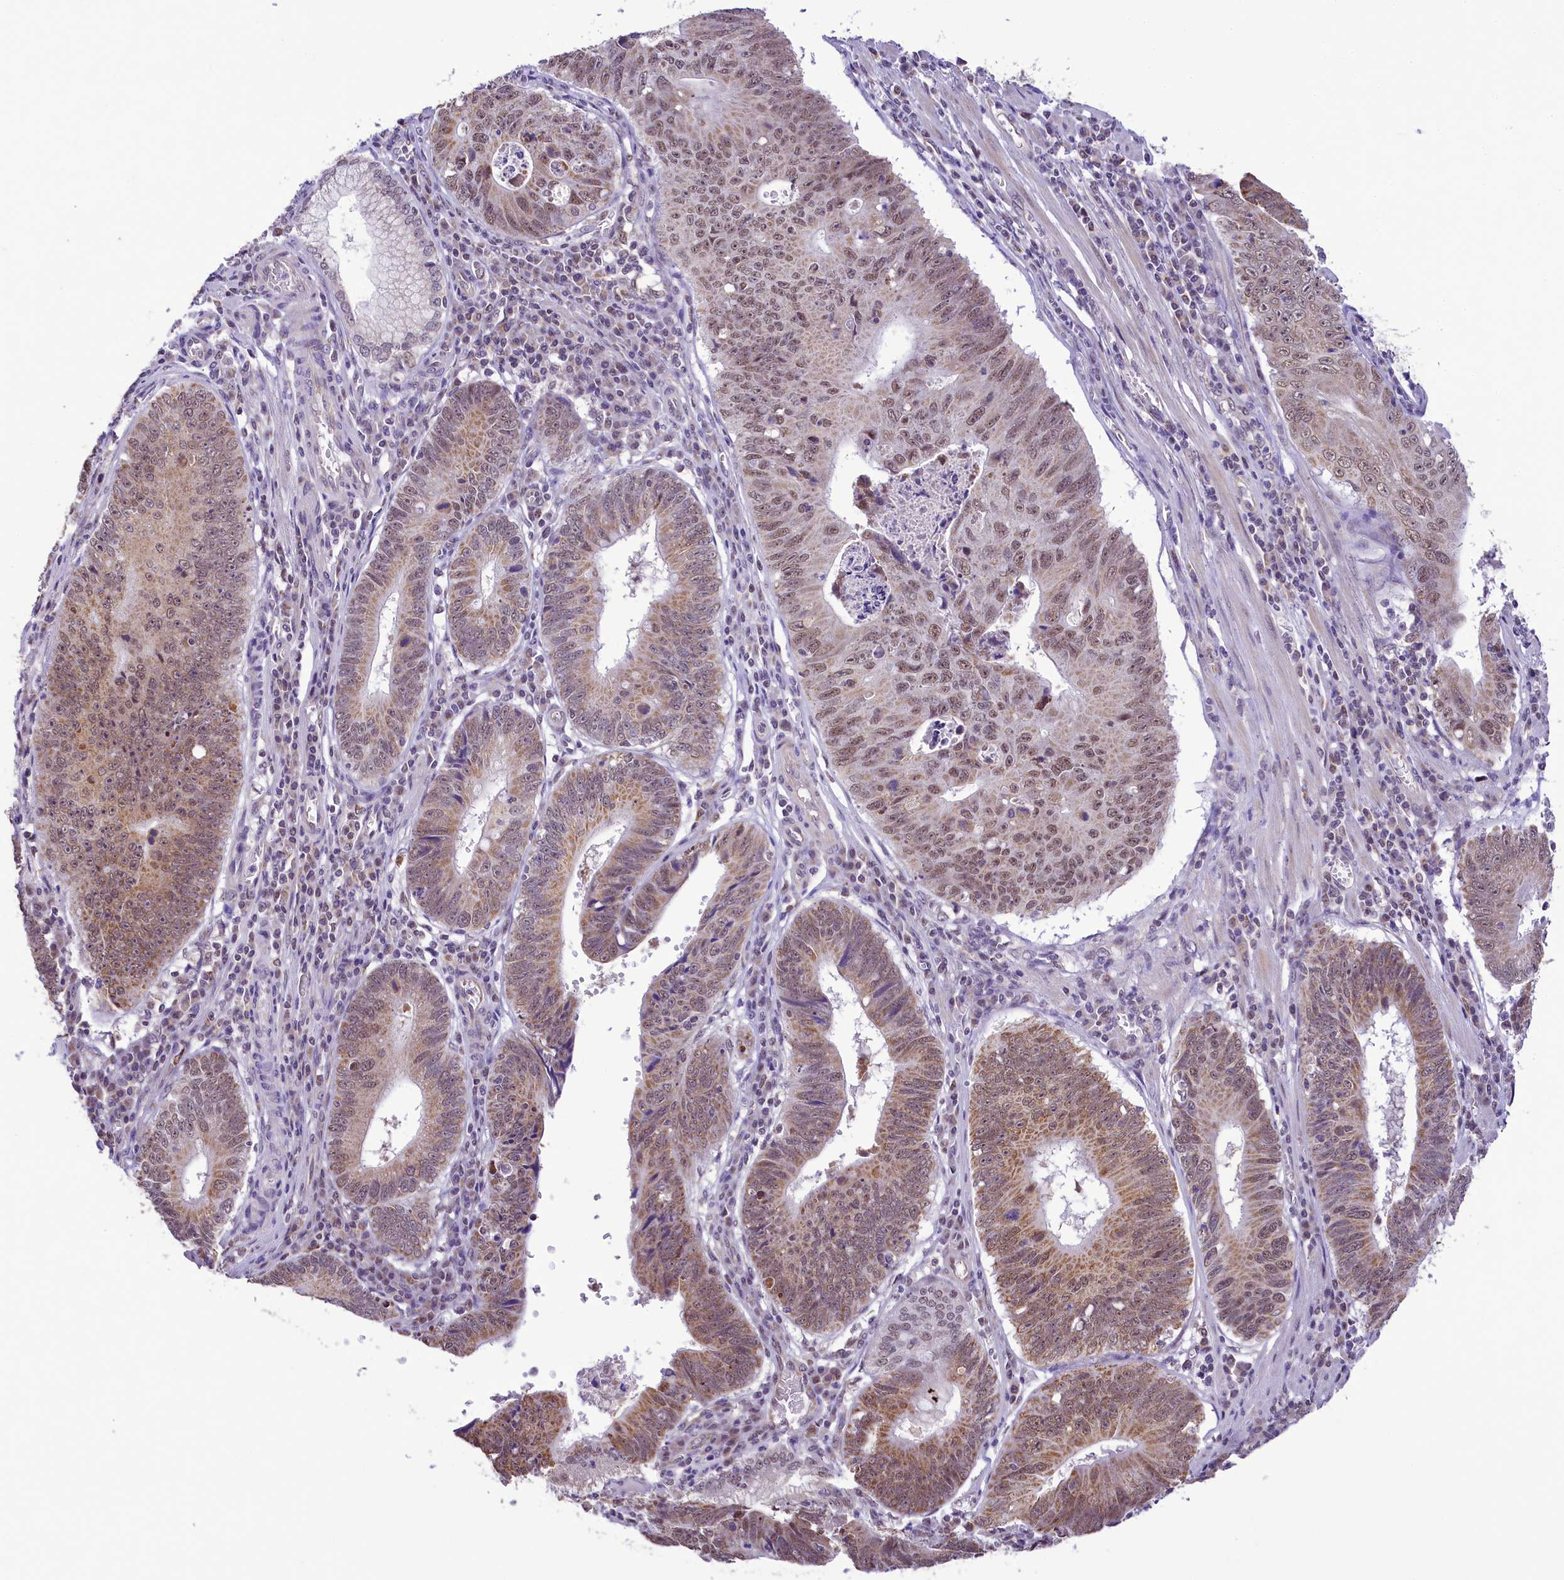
{"staining": {"intensity": "moderate", "quantity": ">75%", "location": "cytoplasmic/membranous,nuclear"}, "tissue": "stomach cancer", "cell_type": "Tumor cells", "image_type": "cancer", "snomed": [{"axis": "morphology", "description": "Adenocarcinoma, NOS"}, {"axis": "topography", "description": "Stomach"}], "caption": "About >75% of tumor cells in stomach adenocarcinoma show moderate cytoplasmic/membranous and nuclear protein positivity as visualized by brown immunohistochemical staining.", "gene": "PAF1", "patient": {"sex": "male", "age": 59}}